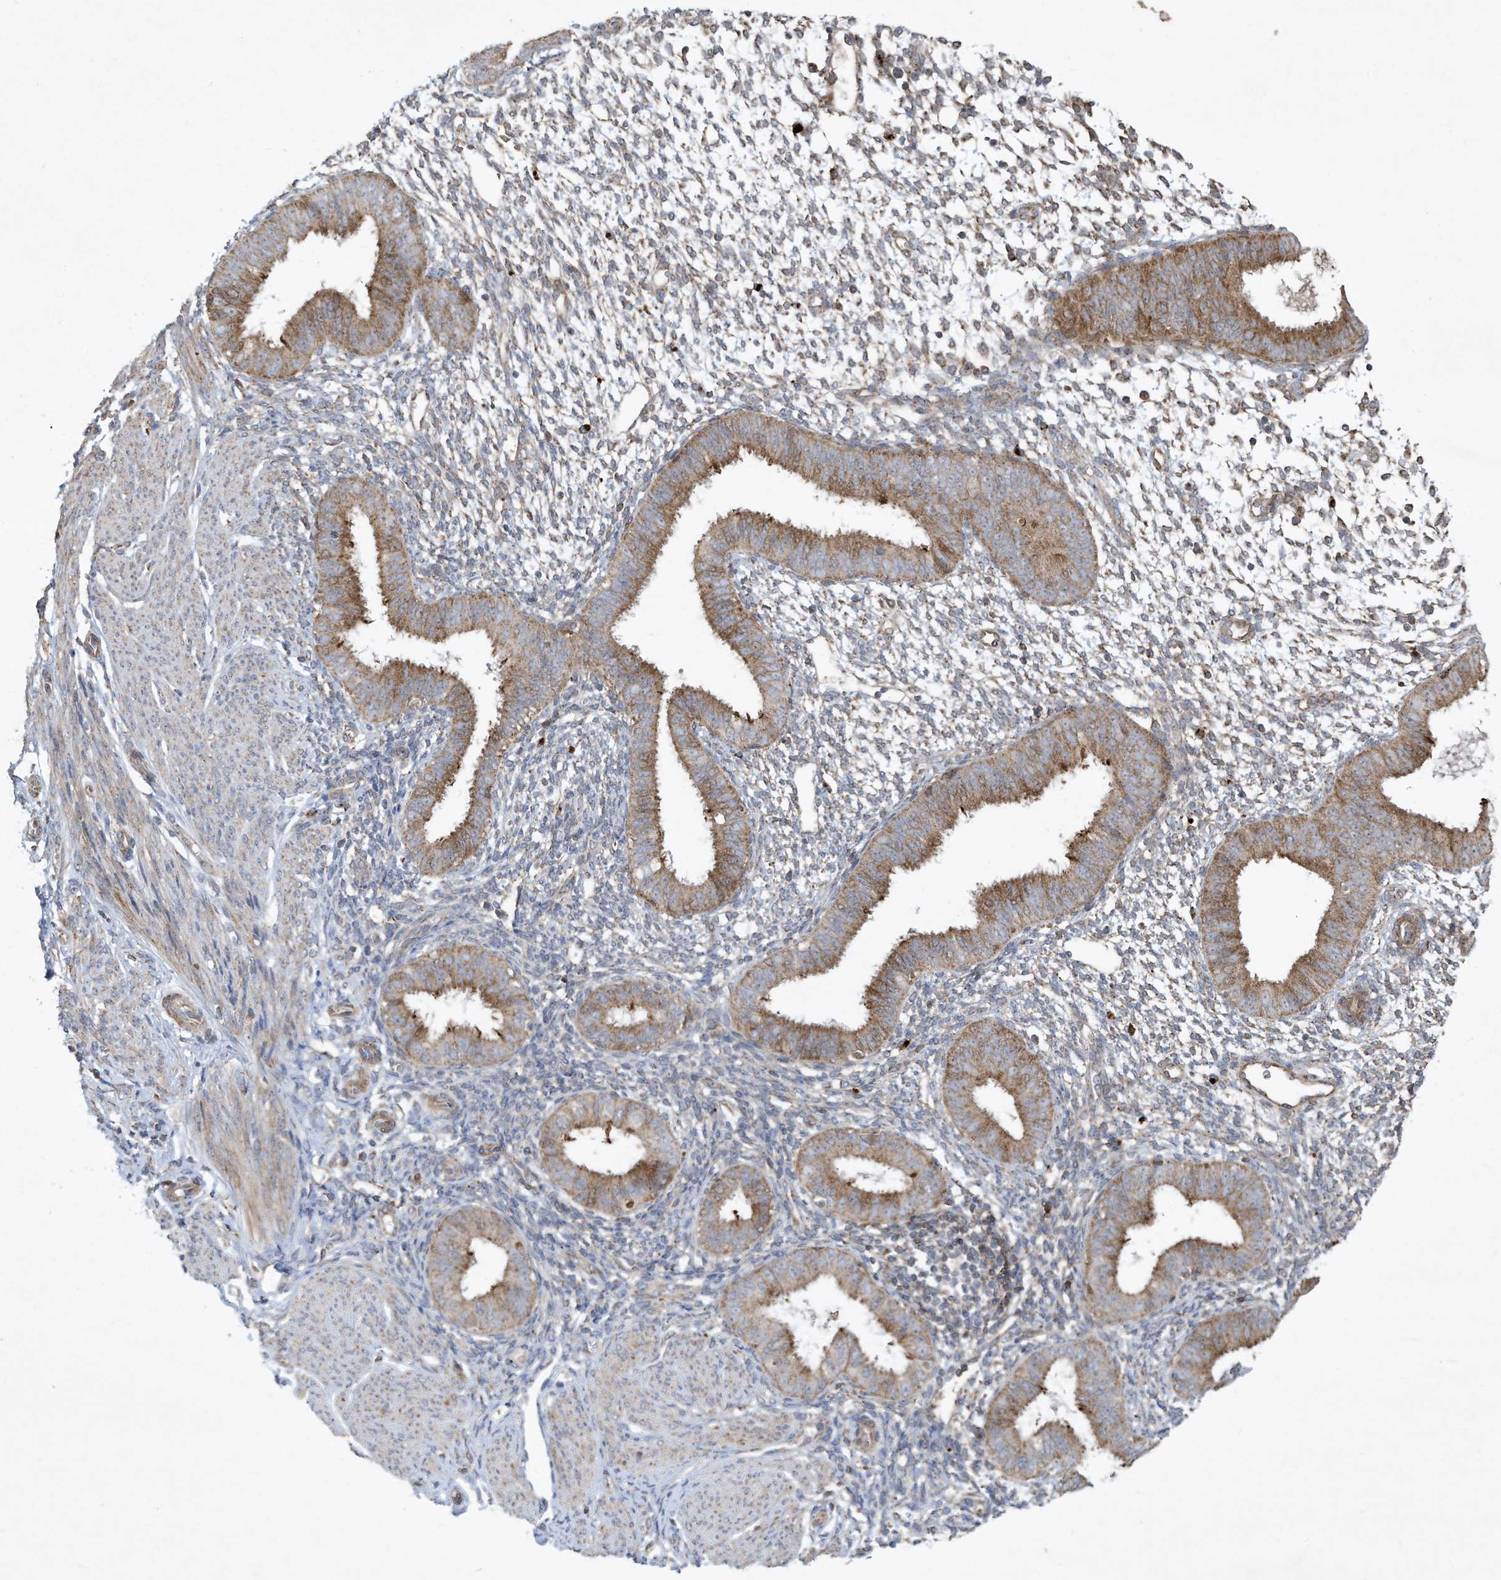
{"staining": {"intensity": "negative", "quantity": "none", "location": "none"}, "tissue": "endometrium", "cell_type": "Cells in endometrial stroma", "image_type": "normal", "snomed": [{"axis": "morphology", "description": "Normal tissue, NOS"}, {"axis": "topography", "description": "Uterus"}, {"axis": "topography", "description": "Endometrium"}], "caption": "The histopathology image shows no significant staining in cells in endometrial stroma of endometrium.", "gene": "C2orf74", "patient": {"sex": "female", "age": 48}}